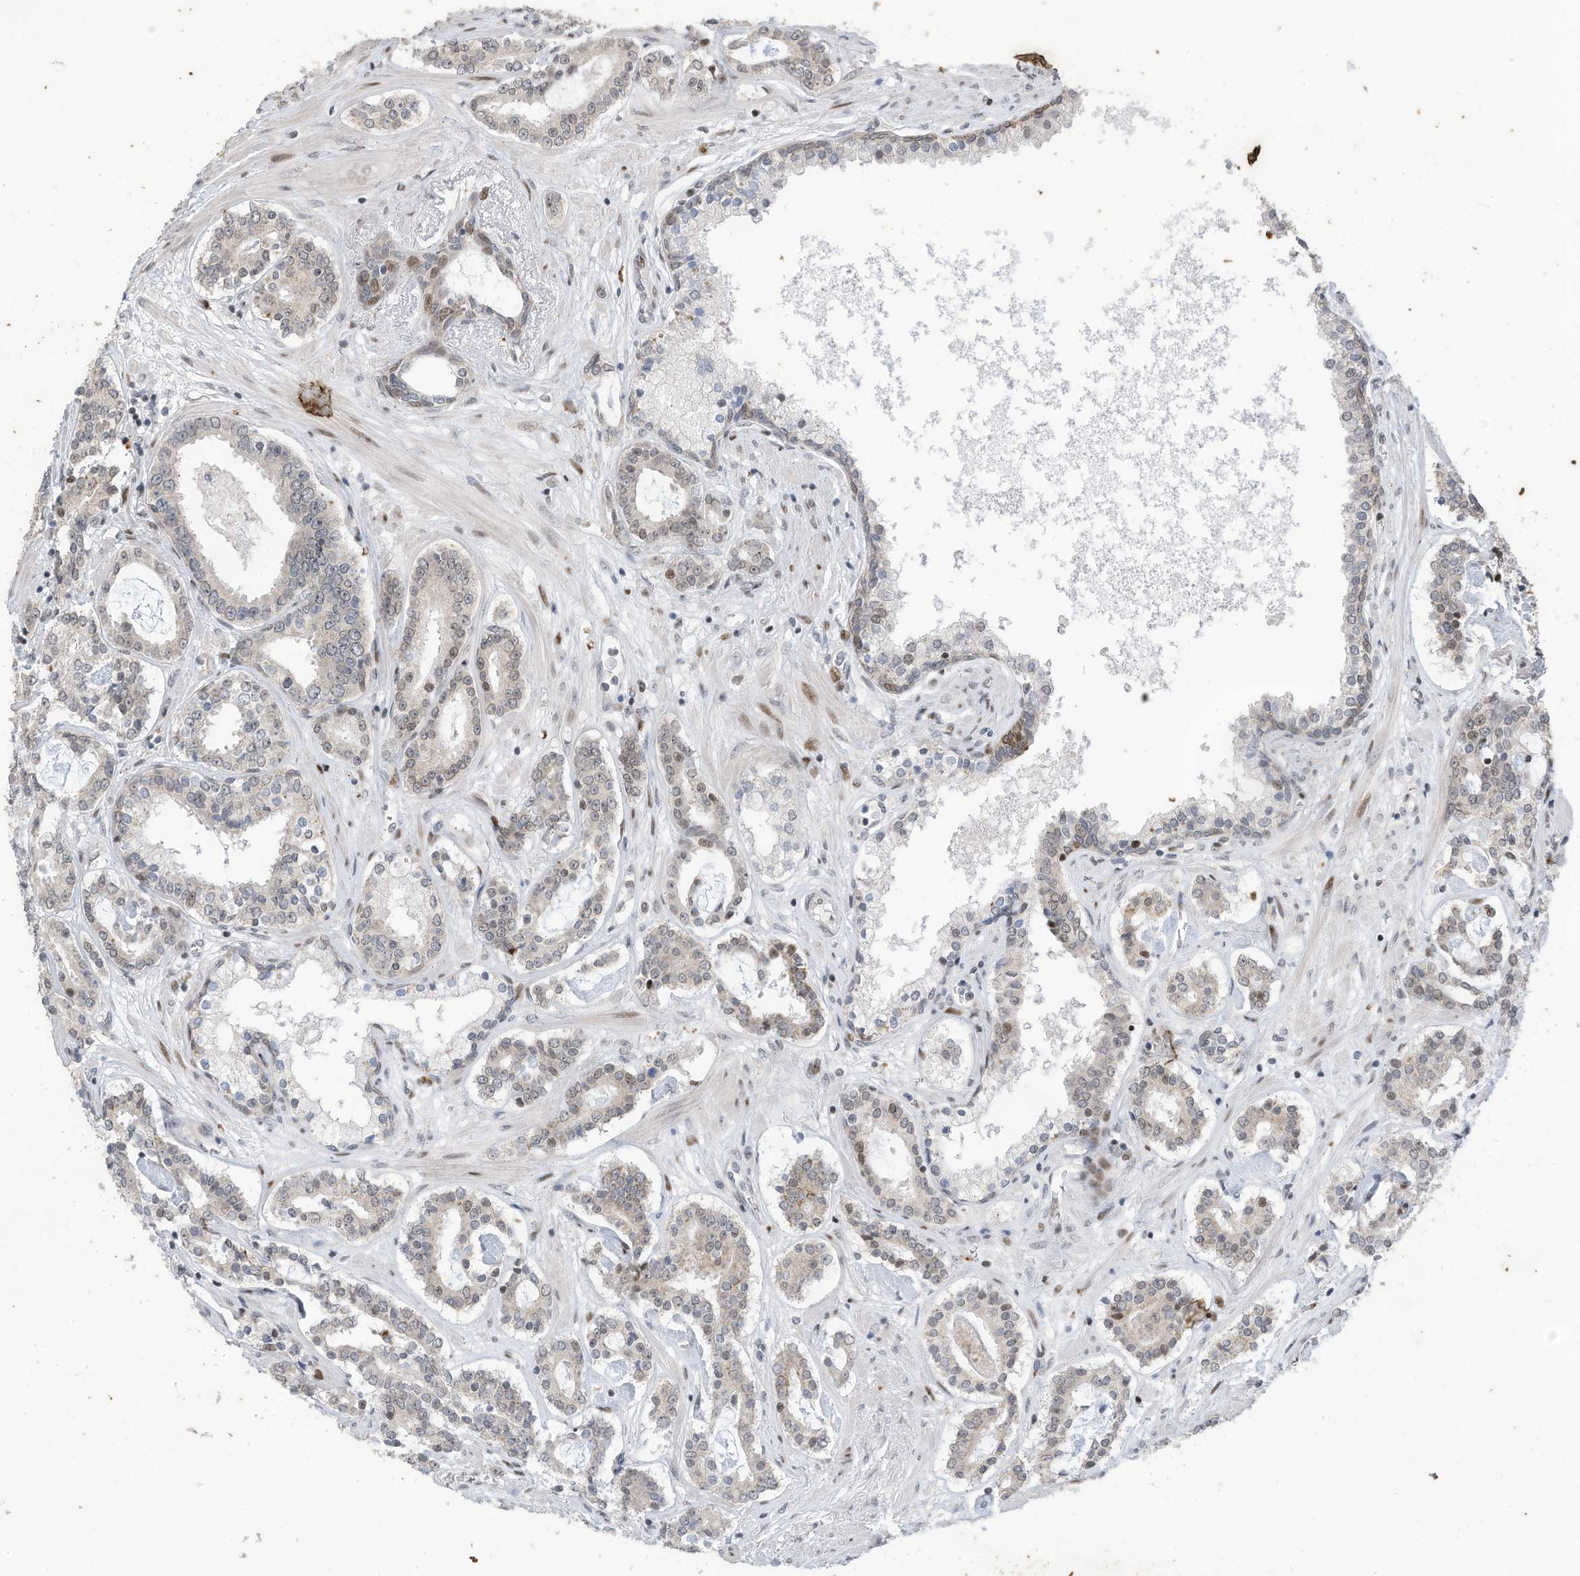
{"staining": {"intensity": "weak", "quantity": "<25%", "location": "cytoplasmic/membranous"}, "tissue": "prostate cancer", "cell_type": "Tumor cells", "image_type": "cancer", "snomed": [{"axis": "morphology", "description": "Adenocarcinoma, High grade"}, {"axis": "topography", "description": "Prostate"}], "caption": "Immunohistochemistry (IHC) micrograph of neoplastic tissue: human prostate high-grade adenocarcinoma stained with DAB exhibits no significant protein staining in tumor cells. (DAB (3,3'-diaminobenzidine) immunohistochemistry with hematoxylin counter stain).", "gene": "RABL3", "patient": {"sex": "male", "age": 58}}